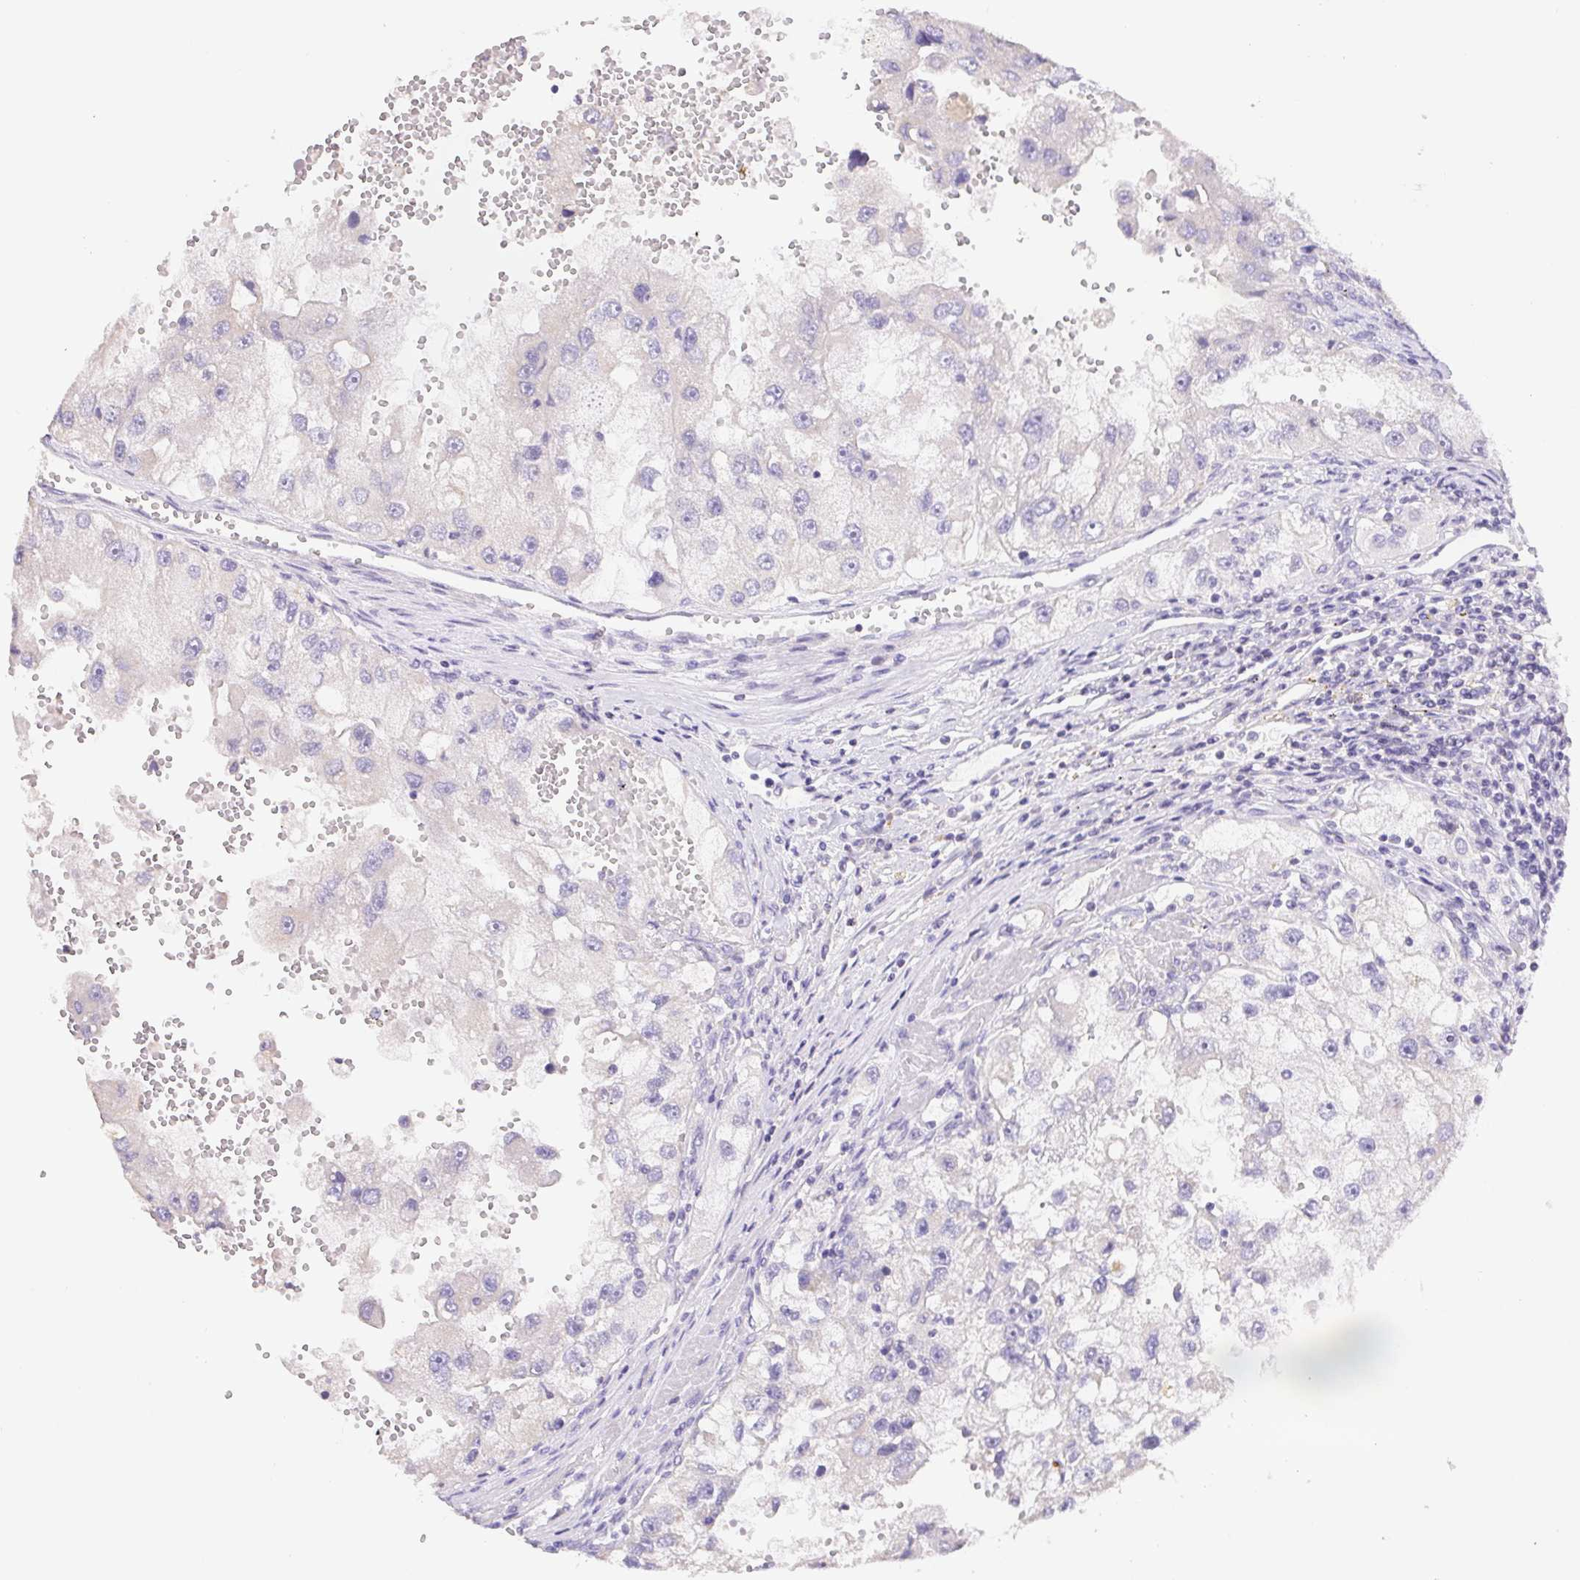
{"staining": {"intensity": "negative", "quantity": "none", "location": "none"}, "tissue": "renal cancer", "cell_type": "Tumor cells", "image_type": "cancer", "snomed": [{"axis": "morphology", "description": "Adenocarcinoma, NOS"}, {"axis": "topography", "description": "Kidney"}], "caption": "High magnification brightfield microscopy of renal adenocarcinoma stained with DAB (3,3'-diaminobenzidine) (brown) and counterstained with hematoxylin (blue): tumor cells show no significant staining.", "gene": "FKBP6", "patient": {"sex": "male", "age": 63}}